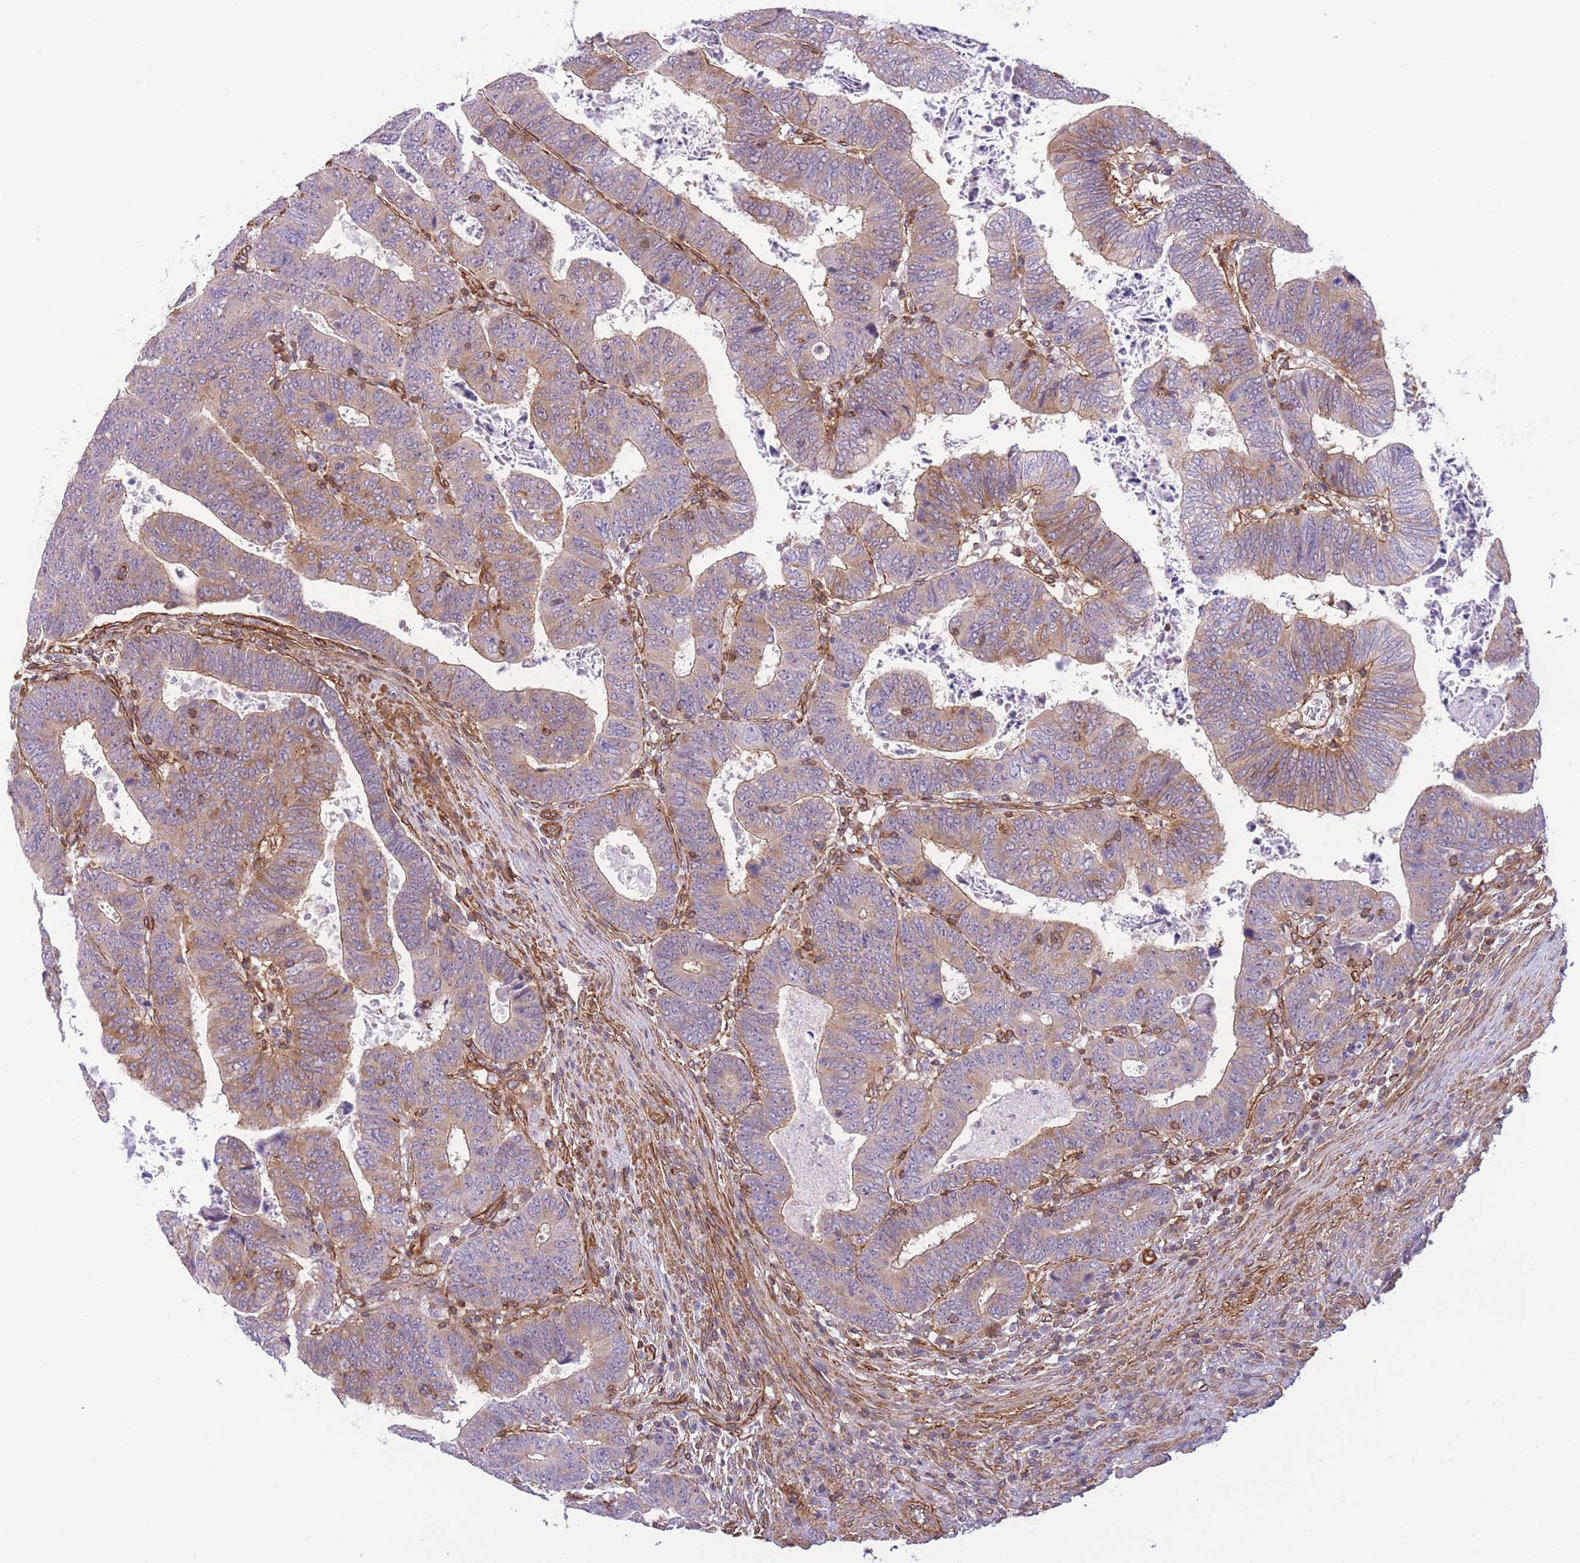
{"staining": {"intensity": "moderate", "quantity": ">75%", "location": "cytoplasmic/membranous"}, "tissue": "colorectal cancer", "cell_type": "Tumor cells", "image_type": "cancer", "snomed": [{"axis": "morphology", "description": "Normal tissue, NOS"}, {"axis": "morphology", "description": "Adenocarcinoma, NOS"}, {"axis": "topography", "description": "Rectum"}], "caption": "Protein staining reveals moderate cytoplasmic/membranous expression in about >75% of tumor cells in colorectal cancer.", "gene": "CDC25B", "patient": {"sex": "female", "age": 65}}